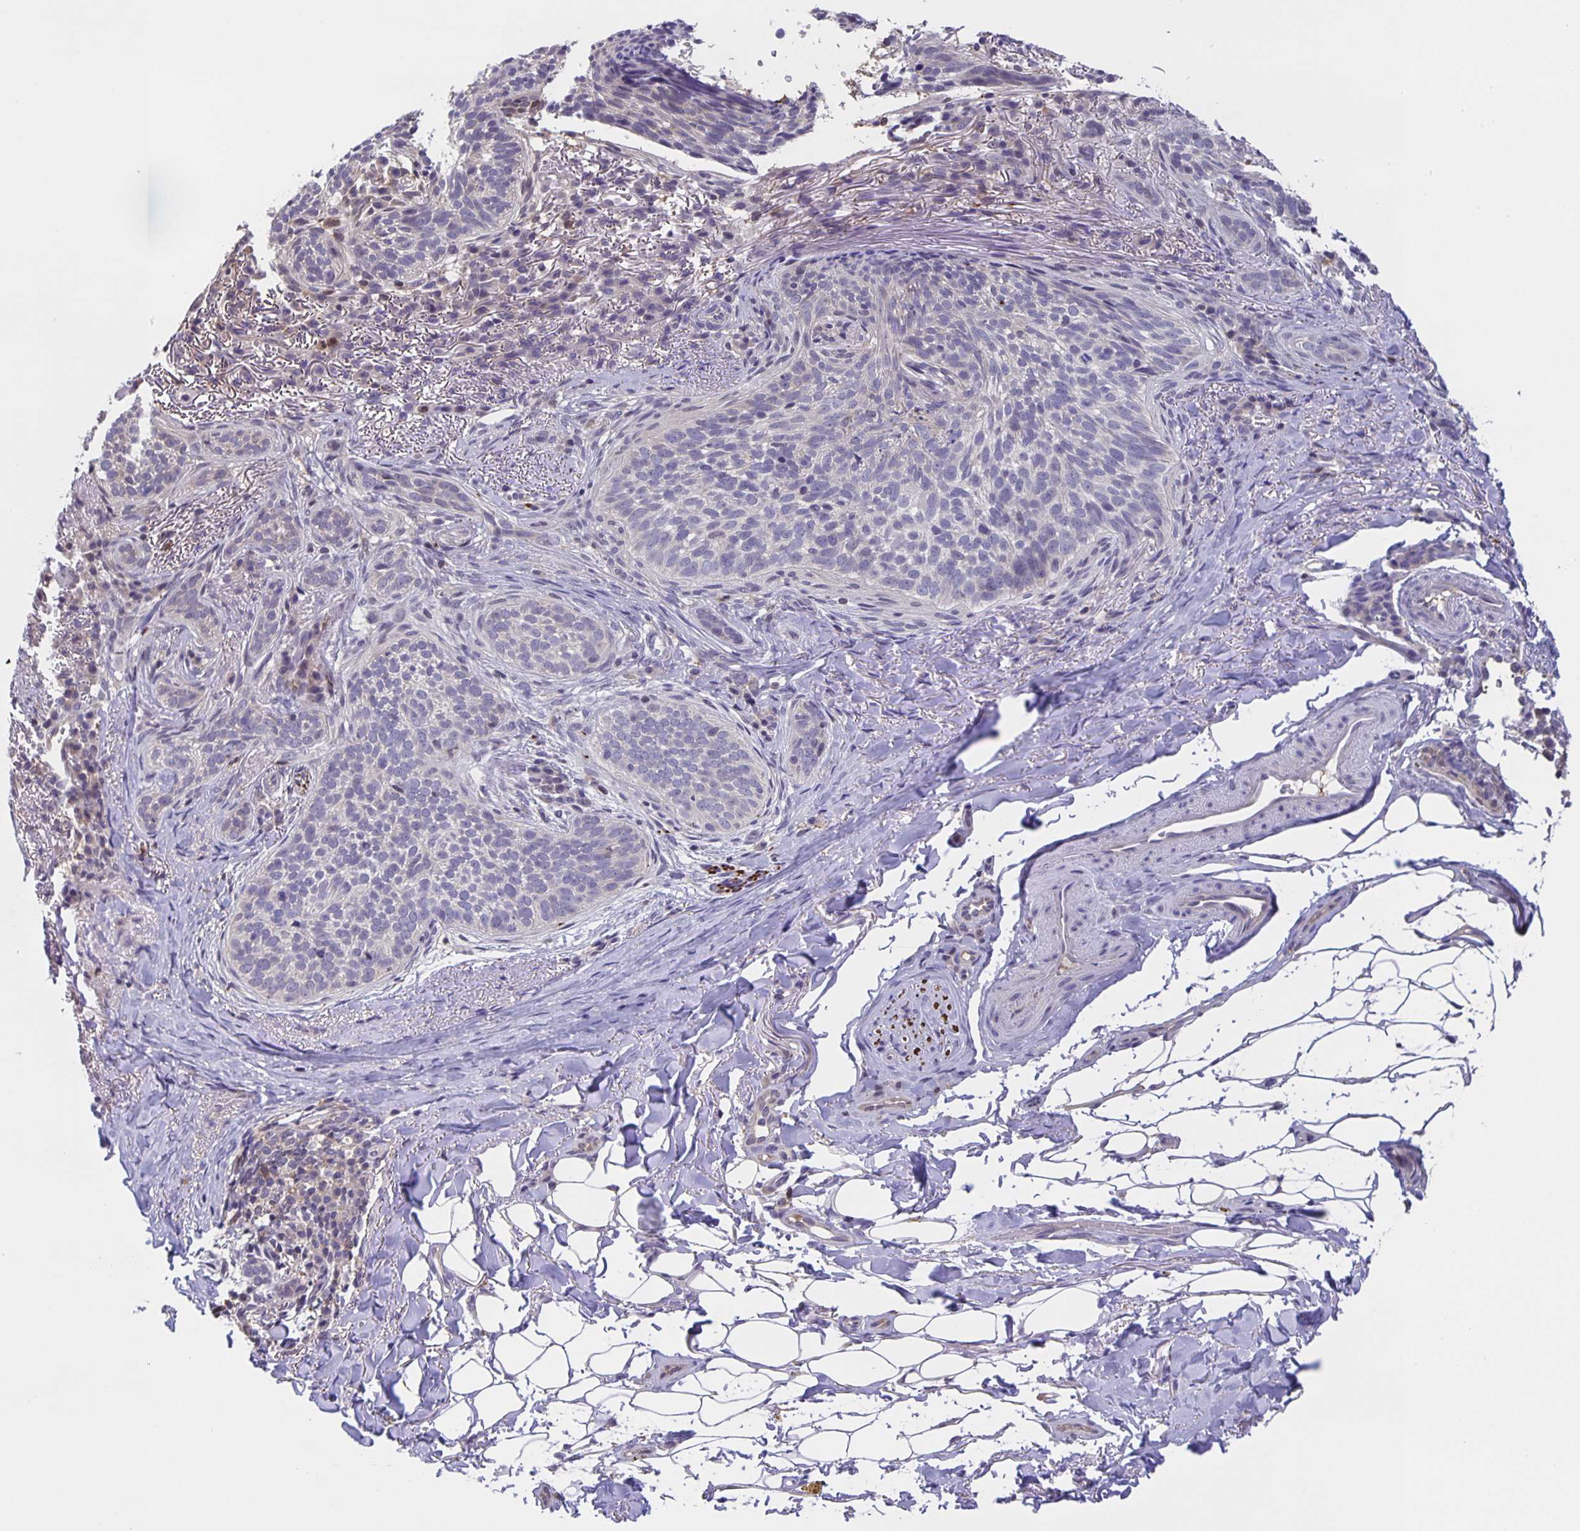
{"staining": {"intensity": "negative", "quantity": "none", "location": "none"}, "tissue": "skin cancer", "cell_type": "Tumor cells", "image_type": "cancer", "snomed": [{"axis": "morphology", "description": "Basal cell carcinoma"}, {"axis": "topography", "description": "Skin"}, {"axis": "topography", "description": "Skin of head"}], "caption": "DAB (3,3'-diaminobenzidine) immunohistochemical staining of skin cancer displays no significant expression in tumor cells. Nuclei are stained in blue.", "gene": "MARCHF6", "patient": {"sex": "male", "age": 62}}